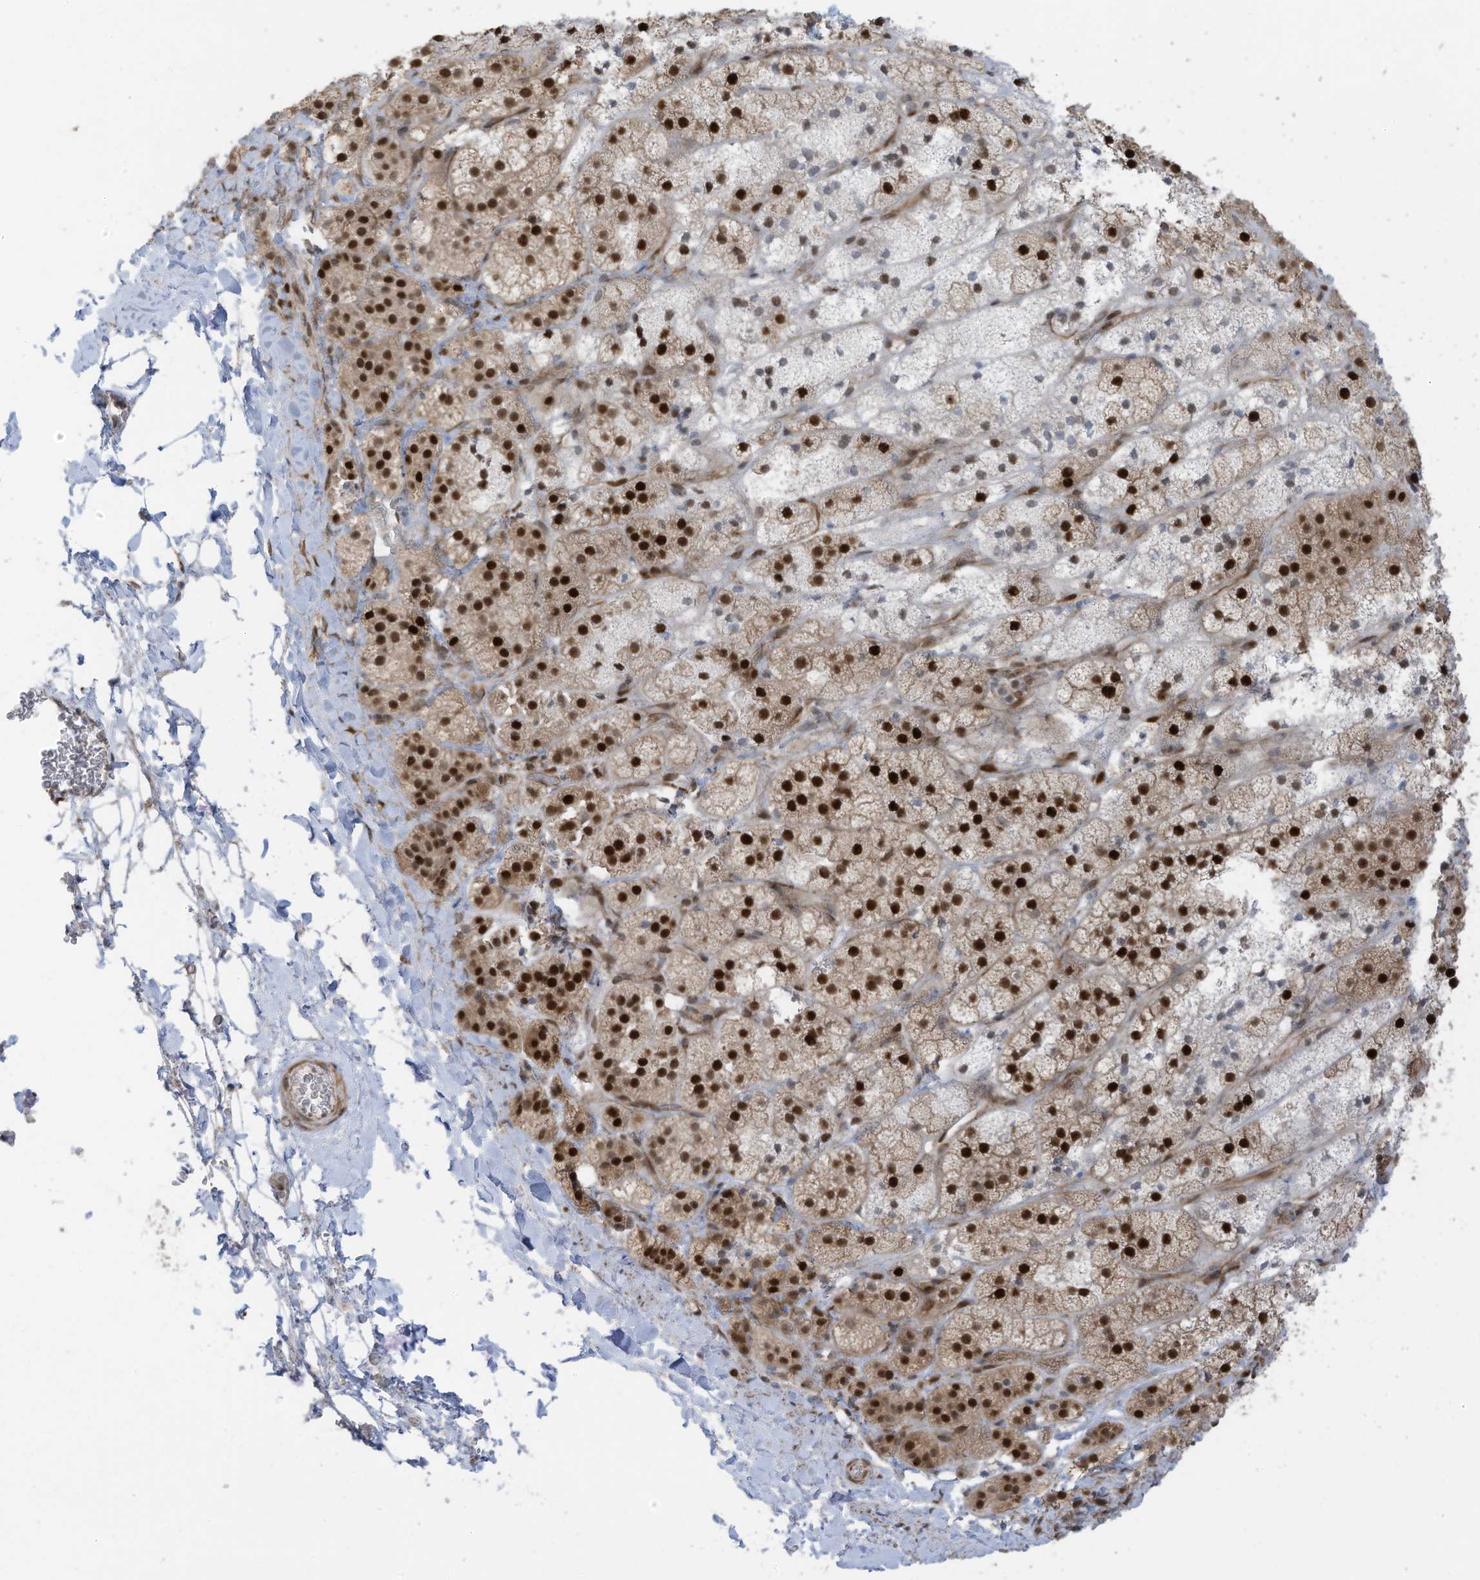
{"staining": {"intensity": "strong", "quantity": ">75%", "location": "cytoplasmic/membranous,nuclear"}, "tissue": "adrenal gland", "cell_type": "Glandular cells", "image_type": "normal", "snomed": [{"axis": "morphology", "description": "Normal tissue, NOS"}, {"axis": "topography", "description": "Adrenal gland"}], "caption": "A high amount of strong cytoplasmic/membranous,nuclear staining is appreciated in about >75% of glandular cells in benign adrenal gland. The staining is performed using DAB (3,3'-diaminobenzidine) brown chromogen to label protein expression. The nuclei are counter-stained blue using hematoxylin.", "gene": "ZCWPW2", "patient": {"sex": "female", "age": 44}}